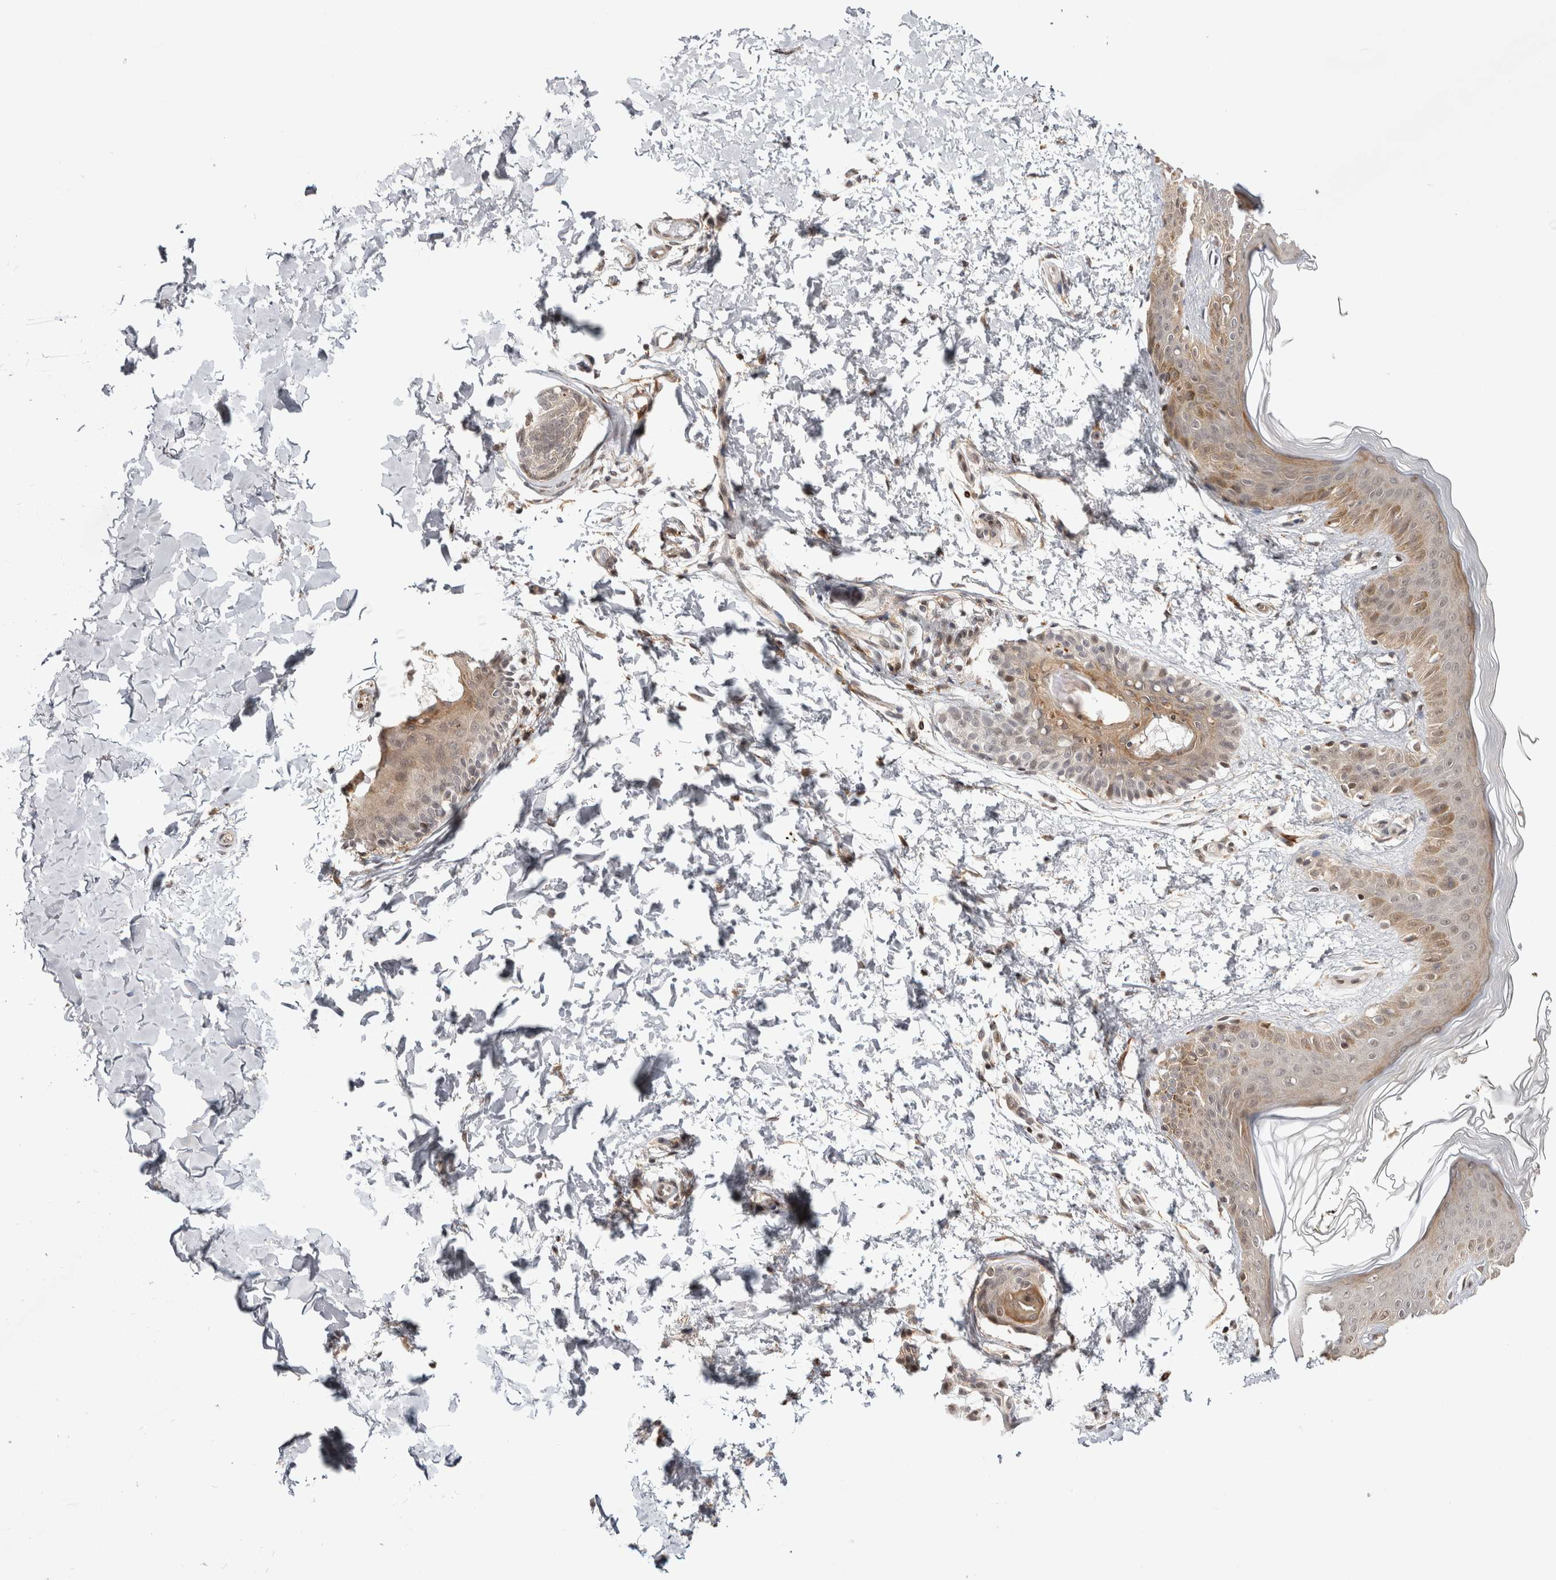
{"staining": {"intensity": "weak", "quantity": ">75%", "location": "cytoplasmic/membranous"}, "tissue": "skin", "cell_type": "Fibroblasts", "image_type": "normal", "snomed": [{"axis": "morphology", "description": "Normal tissue, NOS"}, {"axis": "morphology", "description": "Neoplasm, benign, NOS"}, {"axis": "topography", "description": "Skin"}, {"axis": "topography", "description": "Soft tissue"}], "caption": "Skin stained for a protein exhibits weak cytoplasmic/membranous positivity in fibroblasts. The staining is performed using DAB brown chromogen to label protein expression. The nuclei are counter-stained blue using hematoxylin.", "gene": "ZNF318", "patient": {"sex": "male", "age": 26}}